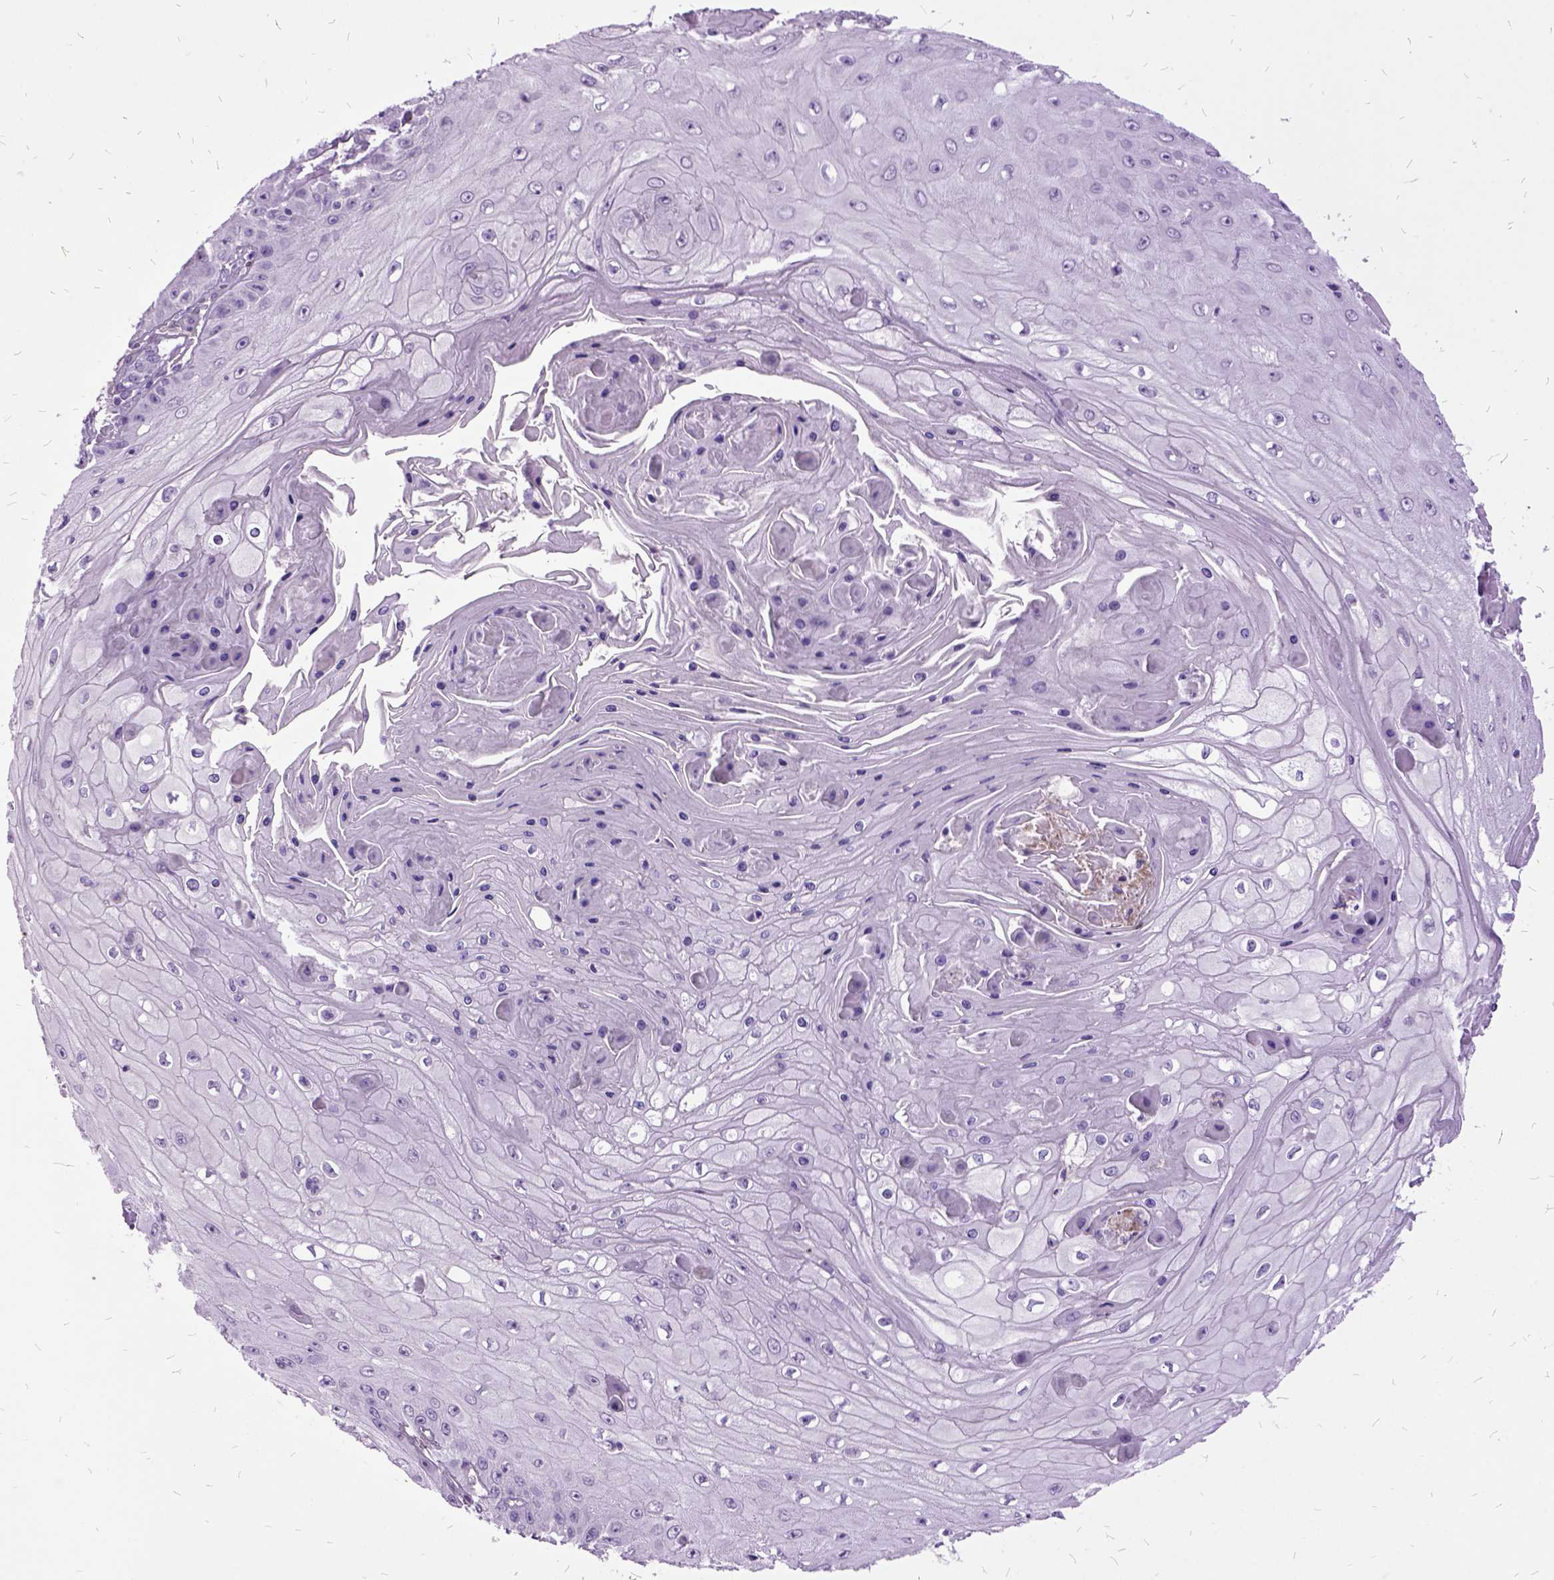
{"staining": {"intensity": "negative", "quantity": "none", "location": "none"}, "tissue": "skin cancer", "cell_type": "Tumor cells", "image_type": "cancer", "snomed": [{"axis": "morphology", "description": "Squamous cell carcinoma, NOS"}, {"axis": "topography", "description": "Skin"}], "caption": "Tumor cells show no significant expression in skin cancer (squamous cell carcinoma).", "gene": "MME", "patient": {"sex": "male", "age": 70}}